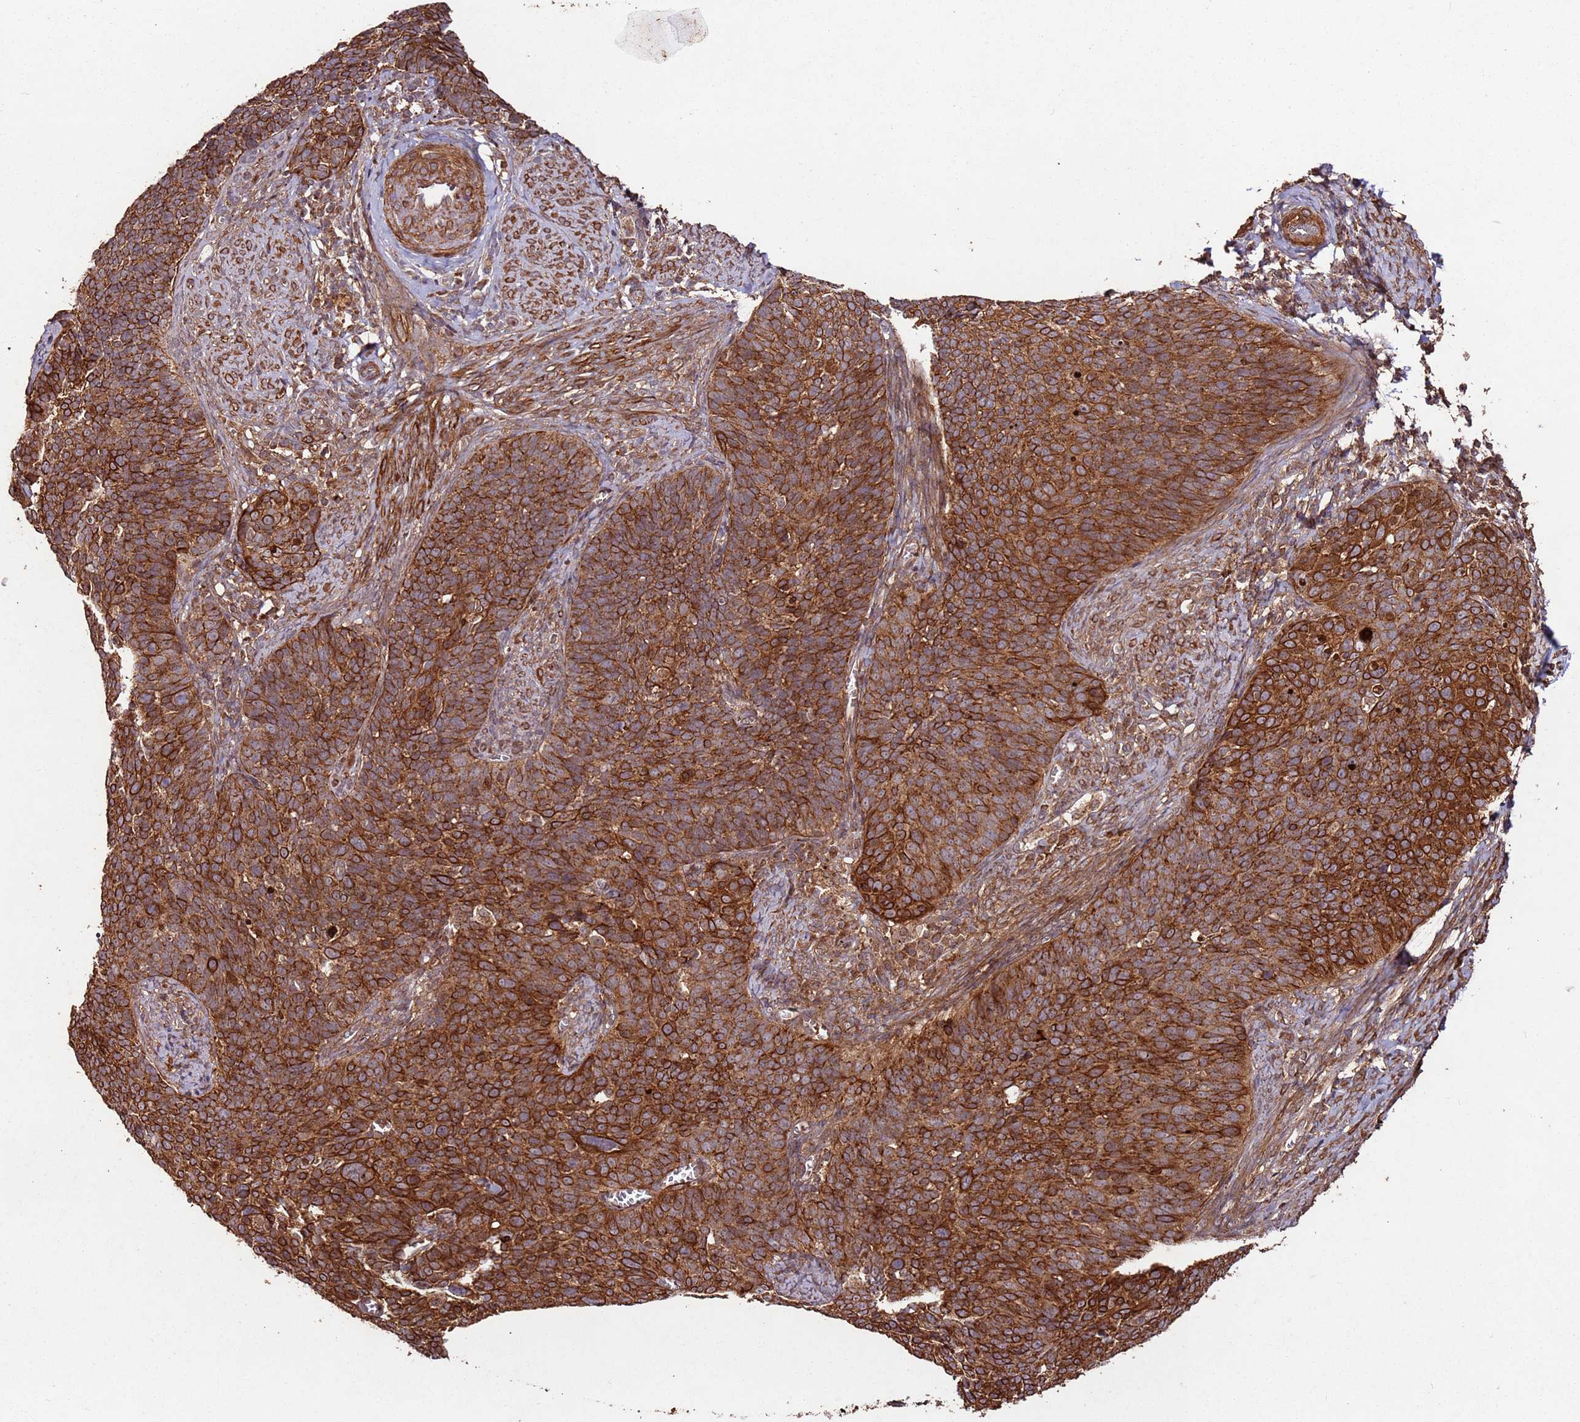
{"staining": {"intensity": "strong", "quantity": ">75%", "location": "cytoplasmic/membranous"}, "tissue": "cervical cancer", "cell_type": "Tumor cells", "image_type": "cancer", "snomed": [{"axis": "morphology", "description": "Normal tissue, NOS"}, {"axis": "morphology", "description": "Squamous cell carcinoma, NOS"}, {"axis": "topography", "description": "Cervix"}], "caption": "A brown stain shows strong cytoplasmic/membranous positivity of a protein in cervical cancer (squamous cell carcinoma) tumor cells.", "gene": "FAM186A", "patient": {"sex": "female", "age": 39}}